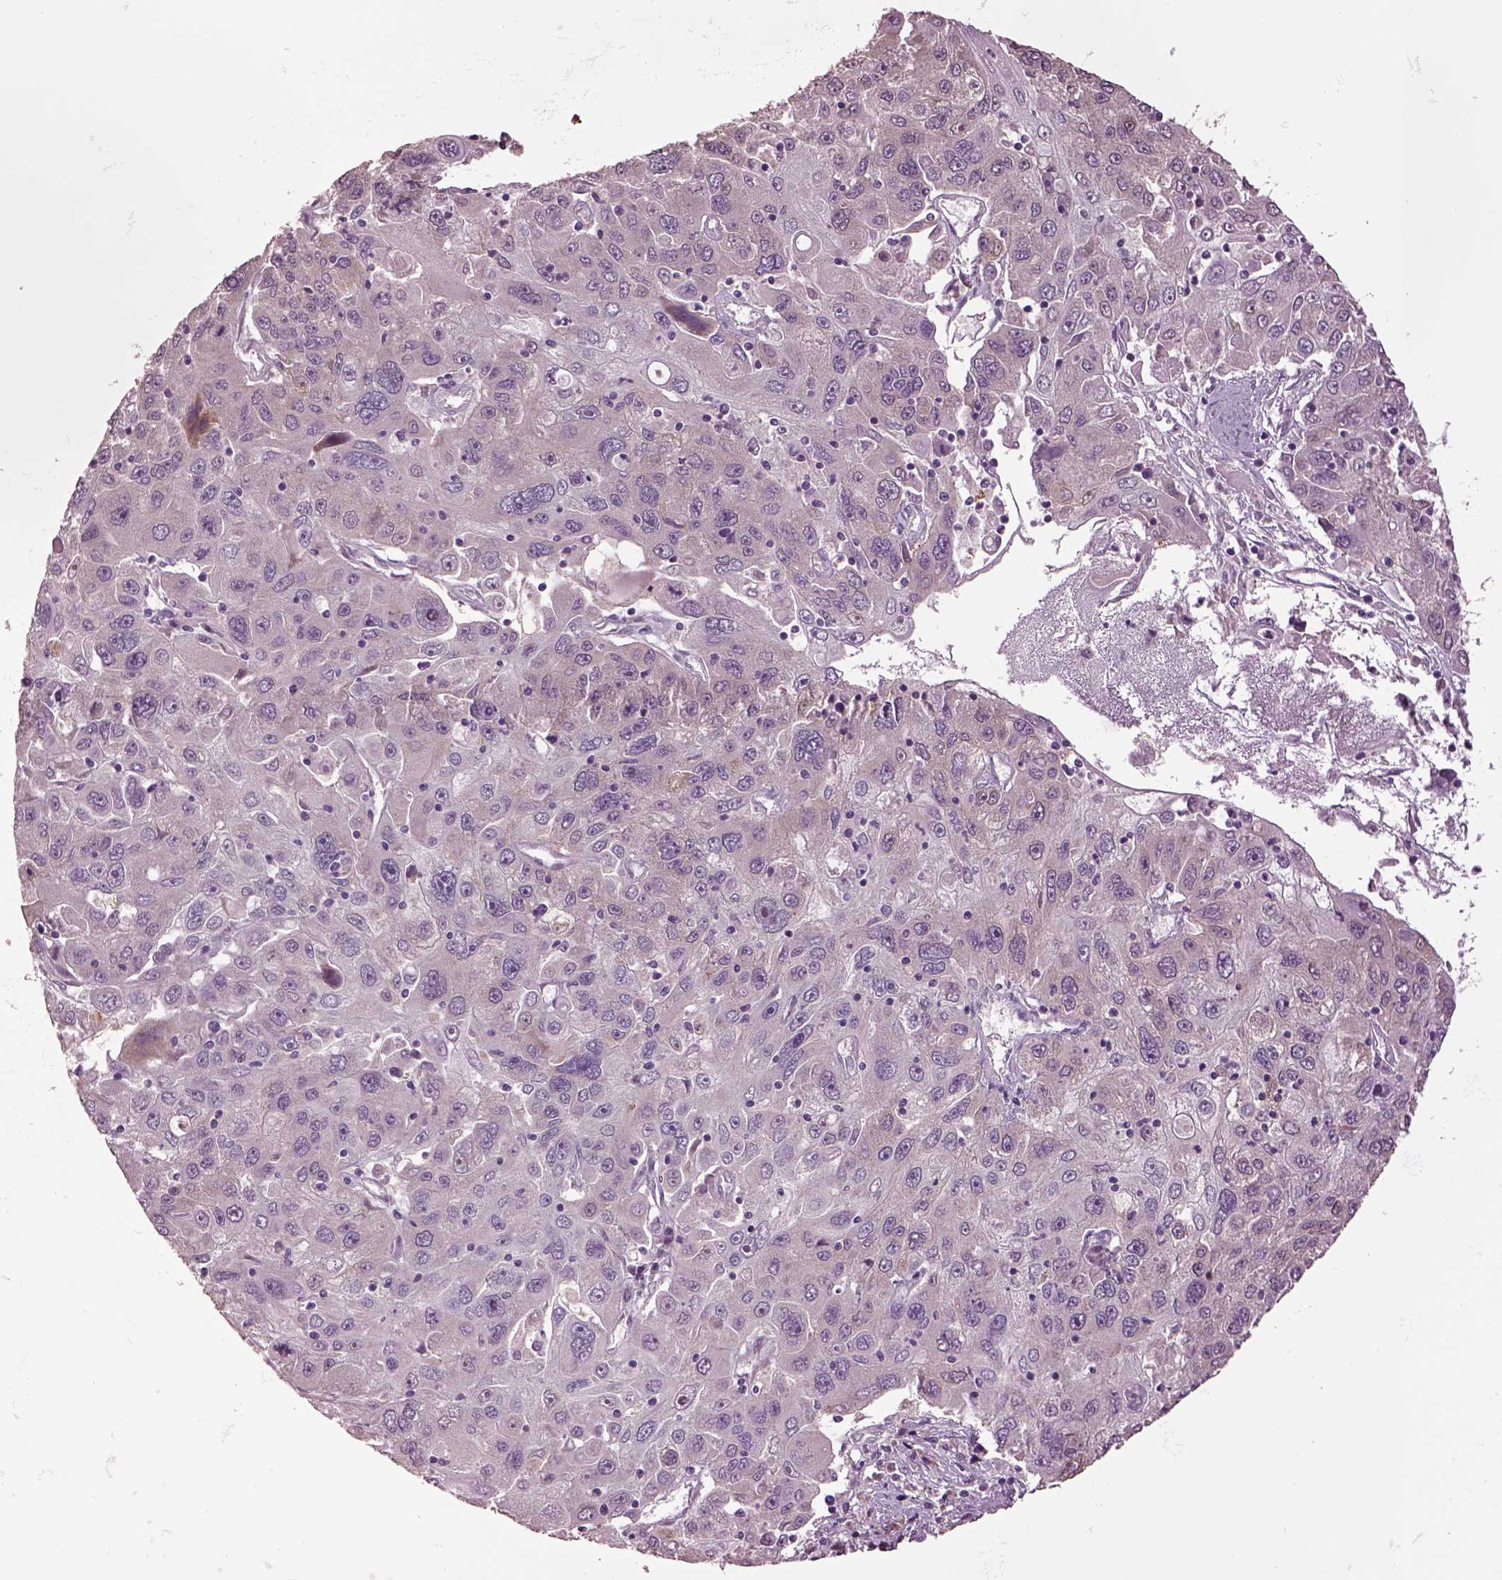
{"staining": {"intensity": "negative", "quantity": "none", "location": "none"}, "tissue": "stomach cancer", "cell_type": "Tumor cells", "image_type": "cancer", "snomed": [{"axis": "morphology", "description": "Adenocarcinoma, NOS"}, {"axis": "topography", "description": "Stomach"}], "caption": "IHC of stomach cancer exhibits no positivity in tumor cells.", "gene": "CLPSL1", "patient": {"sex": "male", "age": 56}}